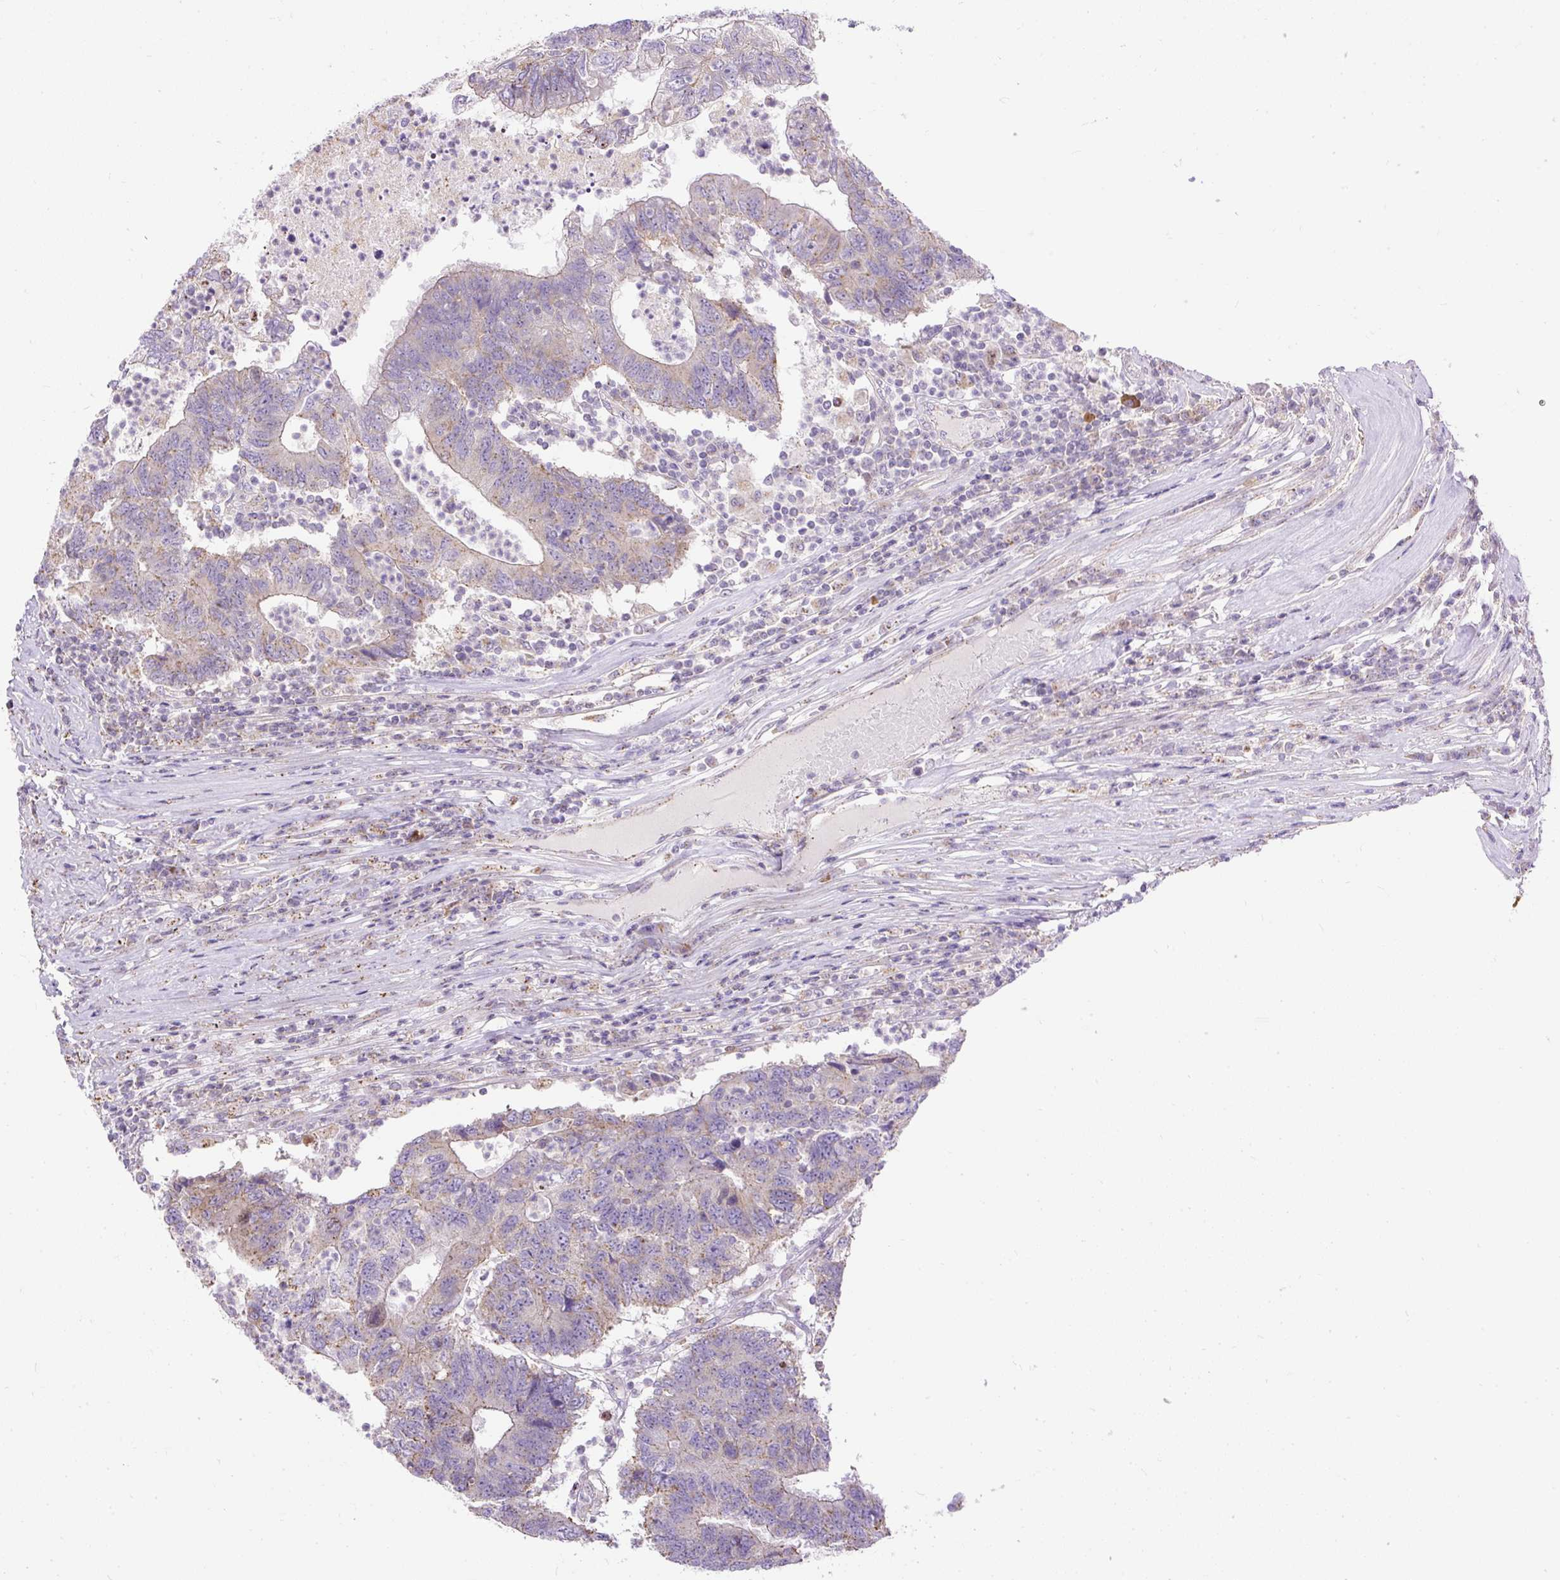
{"staining": {"intensity": "negative", "quantity": "none", "location": "none"}, "tissue": "colorectal cancer", "cell_type": "Tumor cells", "image_type": "cancer", "snomed": [{"axis": "morphology", "description": "Adenocarcinoma, NOS"}, {"axis": "topography", "description": "Colon"}], "caption": "Tumor cells show no significant protein expression in colorectal cancer (adenocarcinoma).", "gene": "CFAP47", "patient": {"sex": "female", "age": 48}}